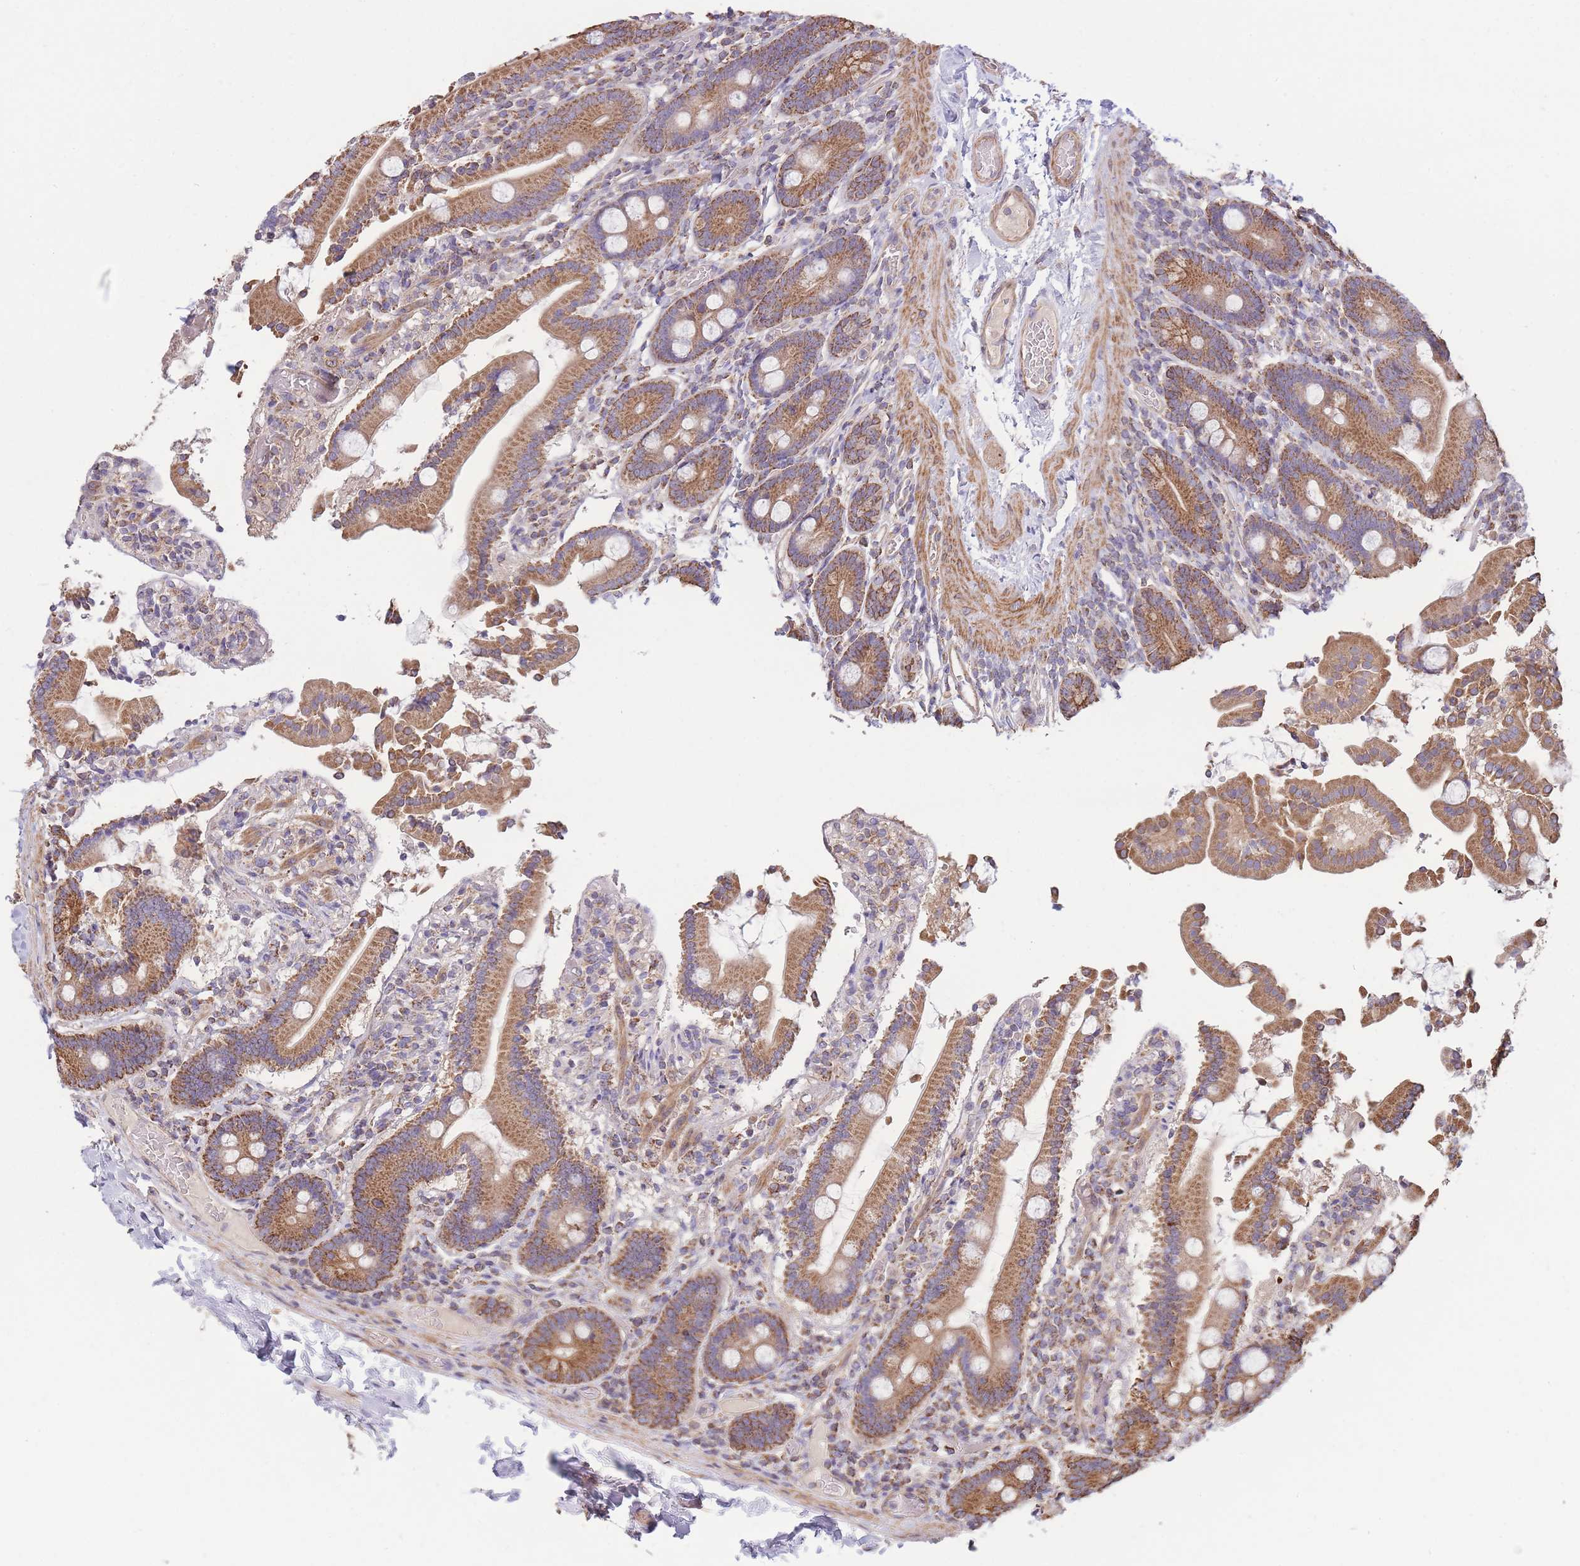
{"staining": {"intensity": "strong", "quantity": ">75%", "location": "cytoplasmic/membranous"}, "tissue": "duodenum", "cell_type": "Glandular cells", "image_type": "normal", "snomed": [{"axis": "morphology", "description": "Normal tissue, NOS"}, {"axis": "topography", "description": "Duodenum"}], "caption": "IHC of benign duodenum reveals high levels of strong cytoplasmic/membranous expression in approximately >75% of glandular cells.", "gene": "KIF16B", "patient": {"sex": "male", "age": 55}}